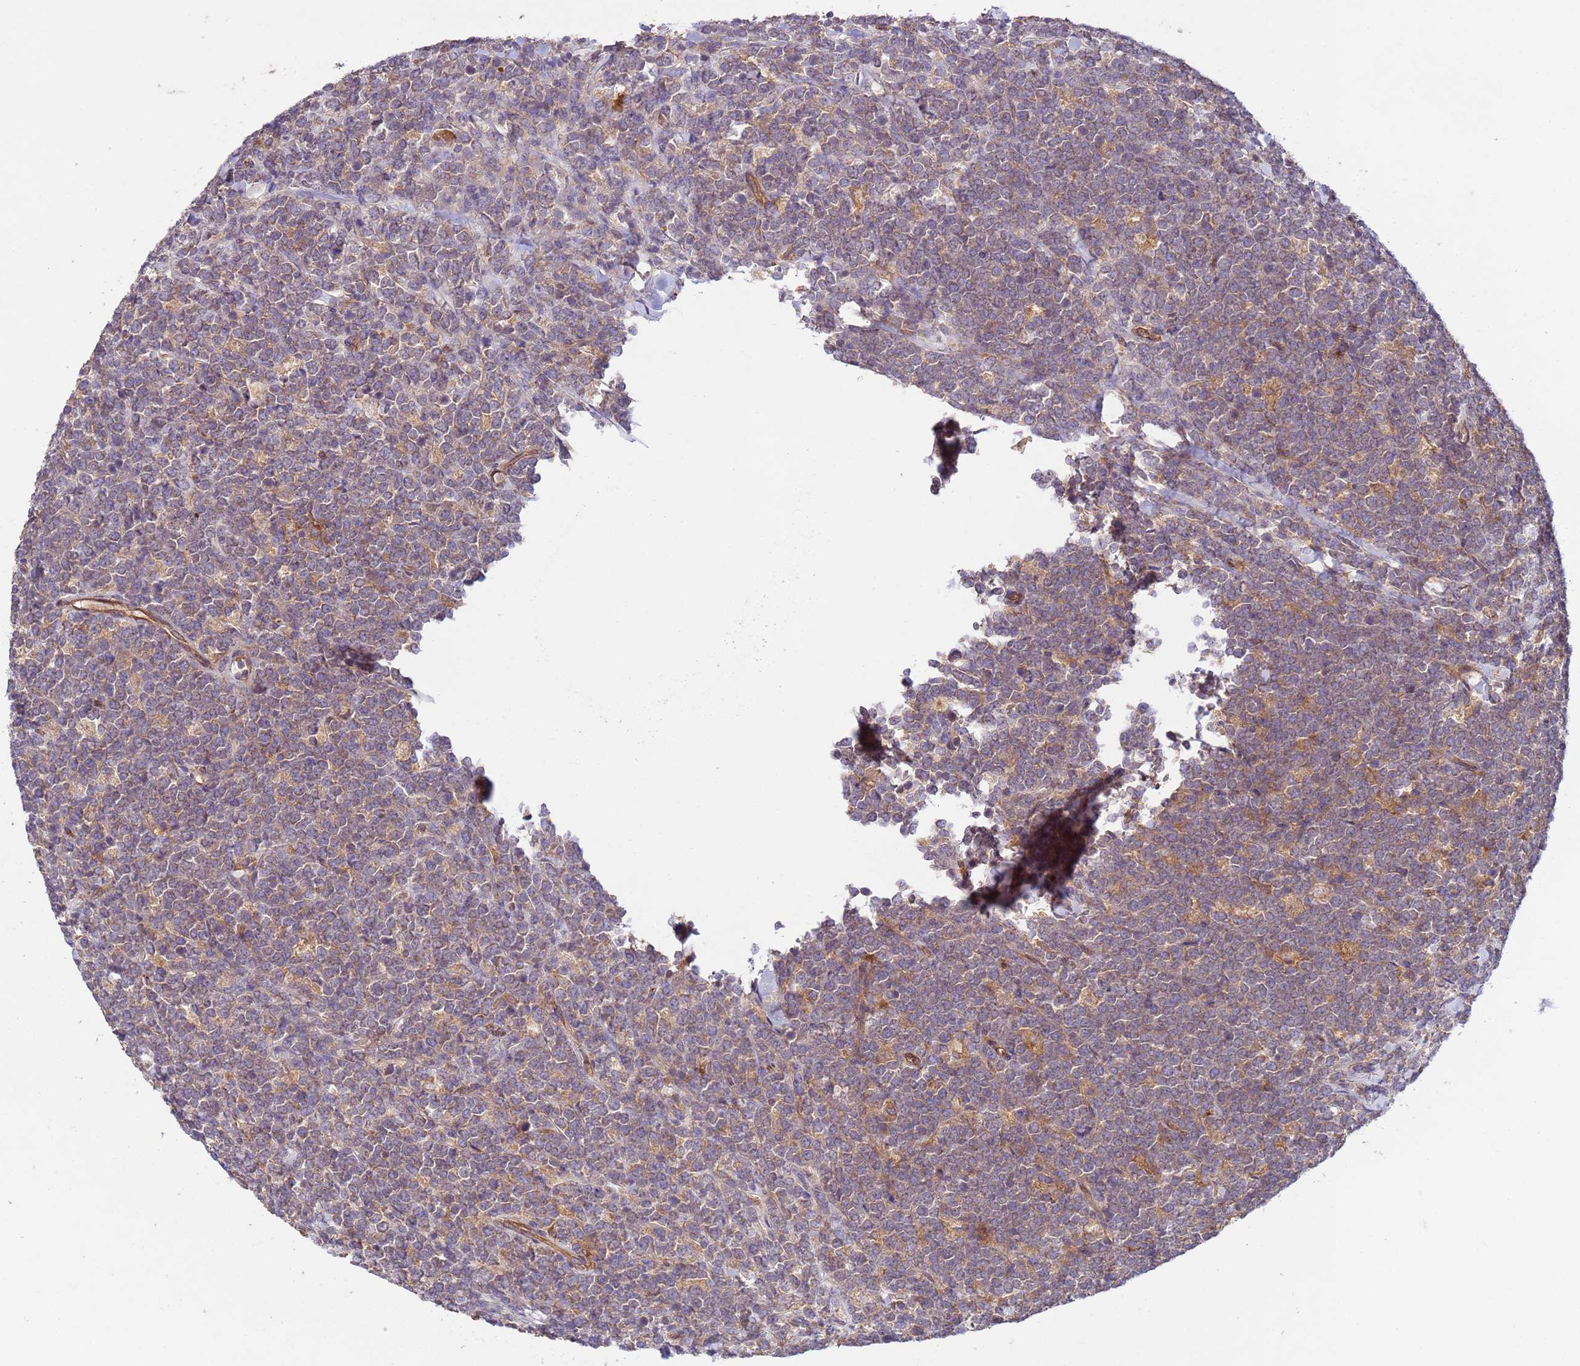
{"staining": {"intensity": "weak", "quantity": ">75%", "location": "cytoplasmic/membranous"}, "tissue": "lymphoma", "cell_type": "Tumor cells", "image_type": "cancer", "snomed": [{"axis": "morphology", "description": "Malignant lymphoma, non-Hodgkin's type, High grade"}, {"axis": "topography", "description": "Small intestine"}], "caption": "The histopathology image shows immunohistochemical staining of high-grade malignant lymphoma, non-Hodgkin's type. There is weak cytoplasmic/membranous staining is appreciated in approximately >75% of tumor cells.", "gene": "RAB10", "patient": {"sex": "male", "age": 8}}